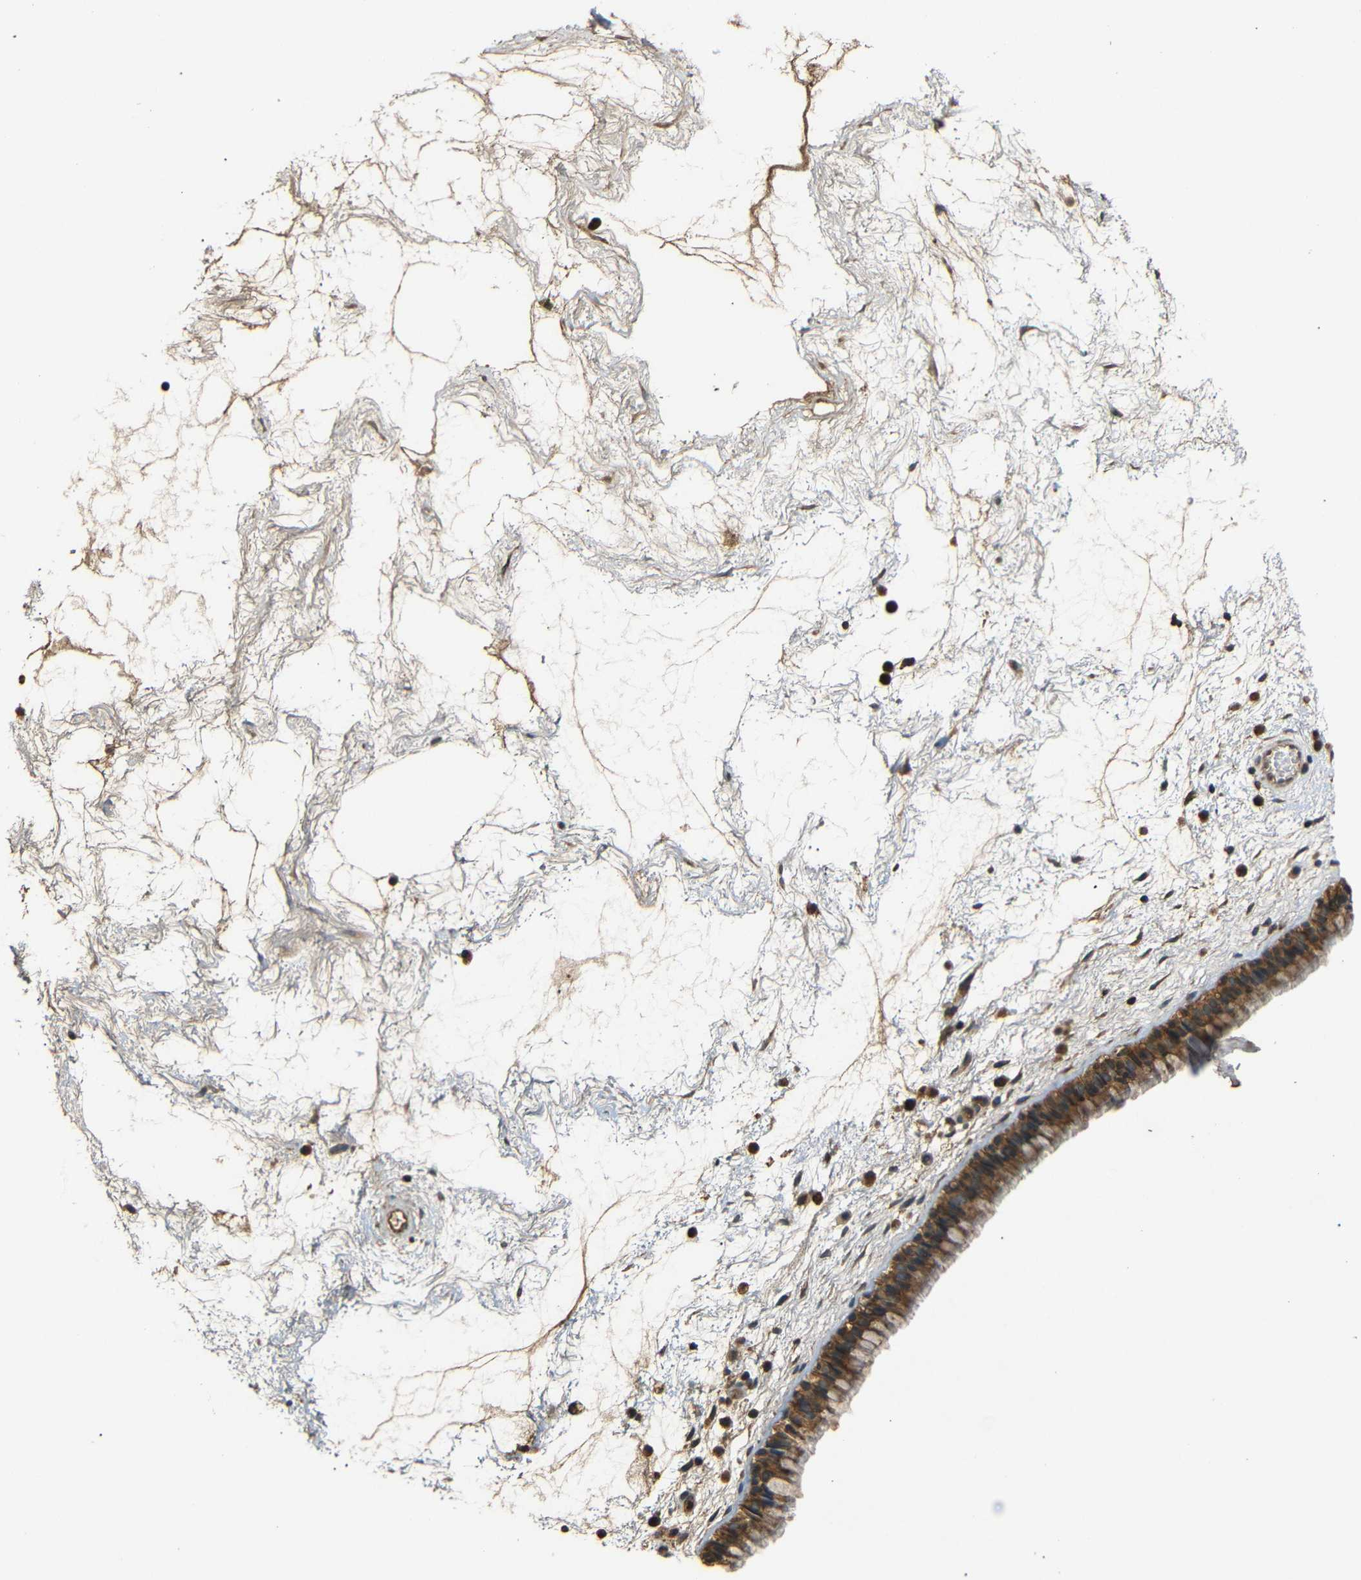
{"staining": {"intensity": "moderate", "quantity": ">75%", "location": "cytoplasmic/membranous"}, "tissue": "nasopharynx", "cell_type": "Respiratory epithelial cells", "image_type": "normal", "snomed": [{"axis": "morphology", "description": "Normal tissue, NOS"}, {"axis": "morphology", "description": "Inflammation, NOS"}, {"axis": "topography", "description": "Nasopharynx"}], "caption": "IHC image of normal human nasopharynx stained for a protein (brown), which demonstrates medium levels of moderate cytoplasmic/membranous staining in approximately >75% of respiratory epithelial cells.", "gene": "TANK", "patient": {"sex": "male", "age": 48}}